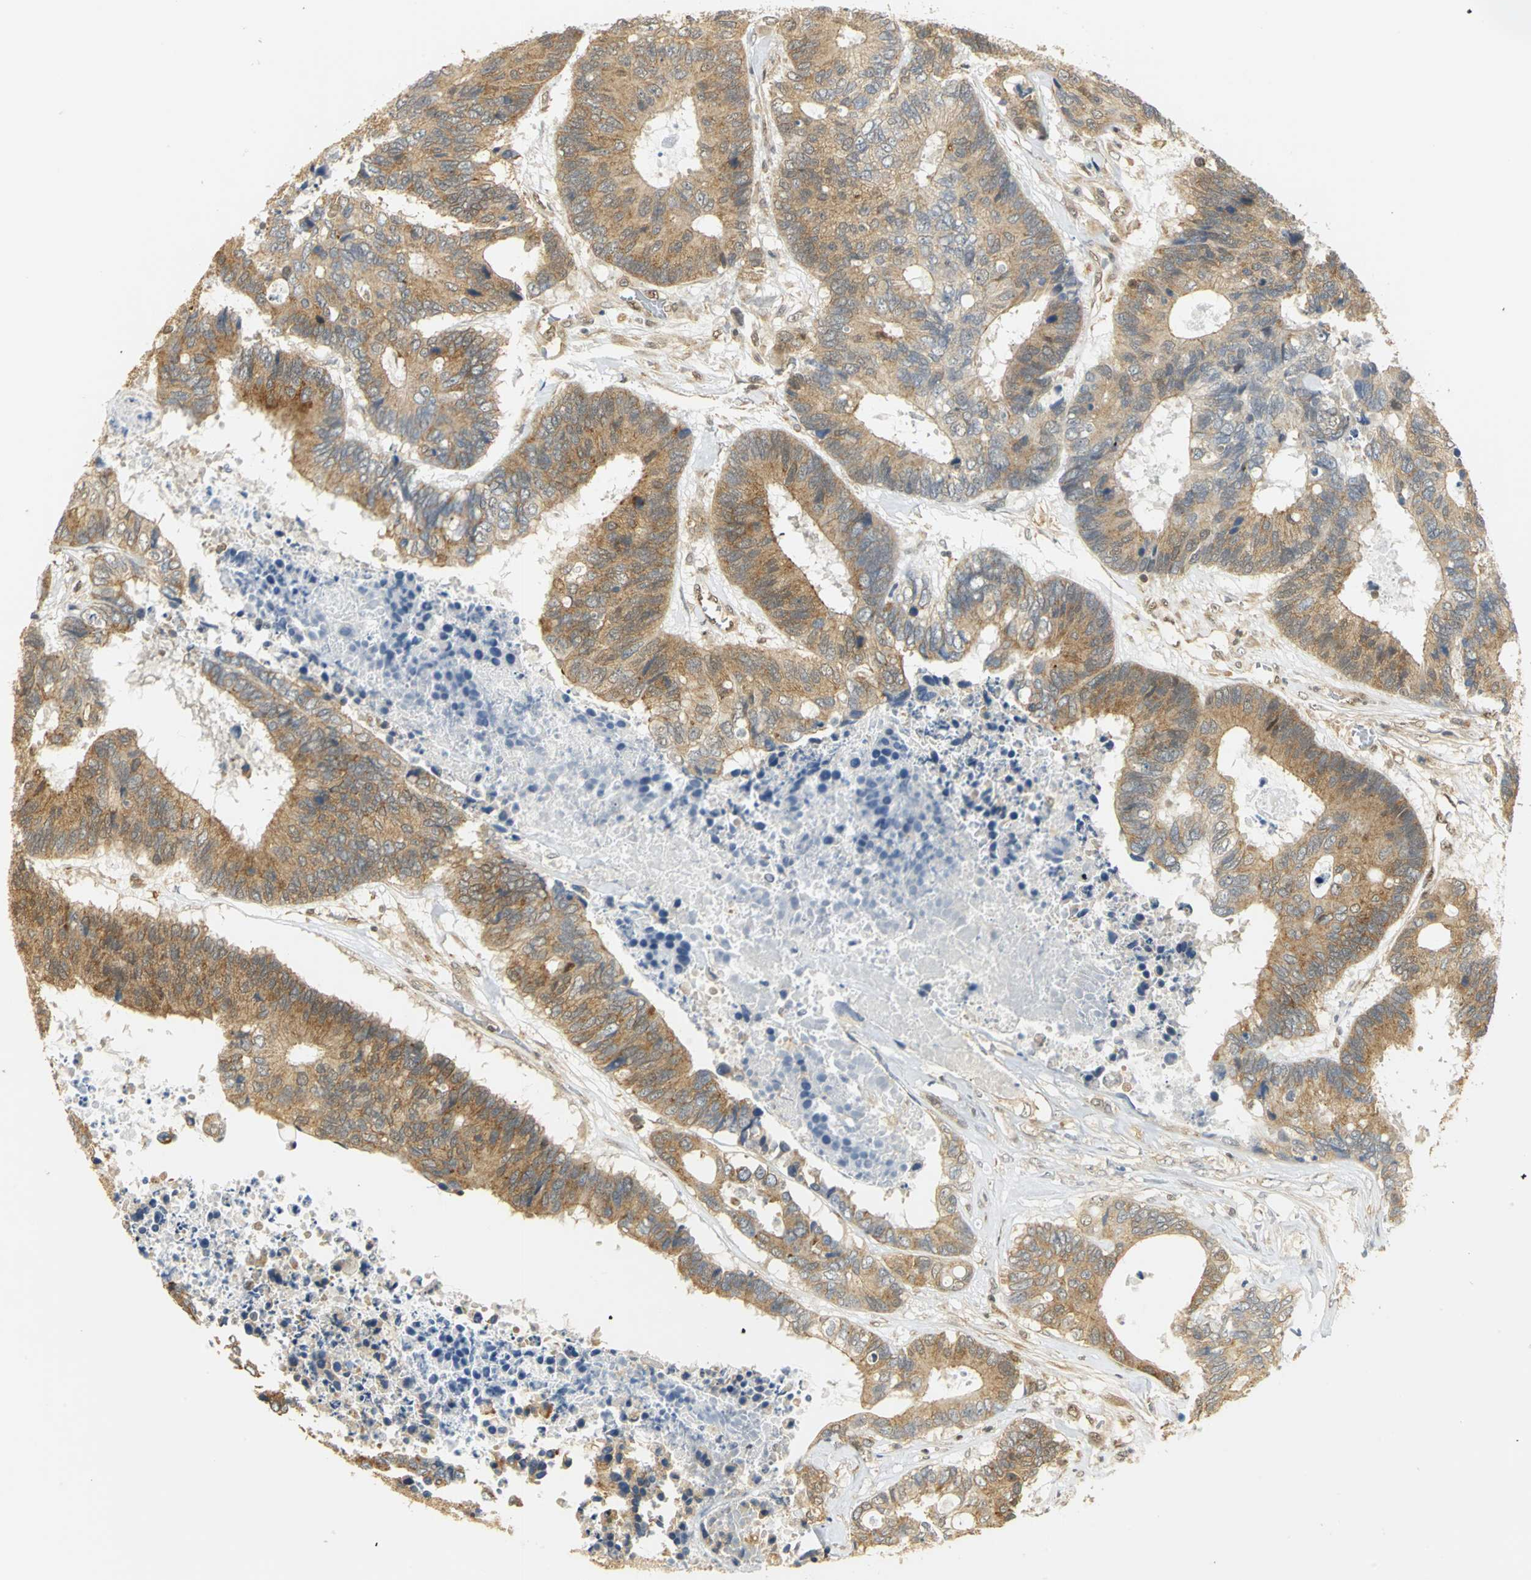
{"staining": {"intensity": "moderate", "quantity": ">75%", "location": "cytoplasmic/membranous"}, "tissue": "colorectal cancer", "cell_type": "Tumor cells", "image_type": "cancer", "snomed": [{"axis": "morphology", "description": "Adenocarcinoma, NOS"}, {"axis": "topography", "description": "Rectum"}], "caption": "Colorectal cancer (adenocarcinoma) tissue displays moderate cytoplasmic/membranous positivity in about >75% of tumor cells", "gene": "DDX5", "patient": {"sex": "male", "age": 55}}